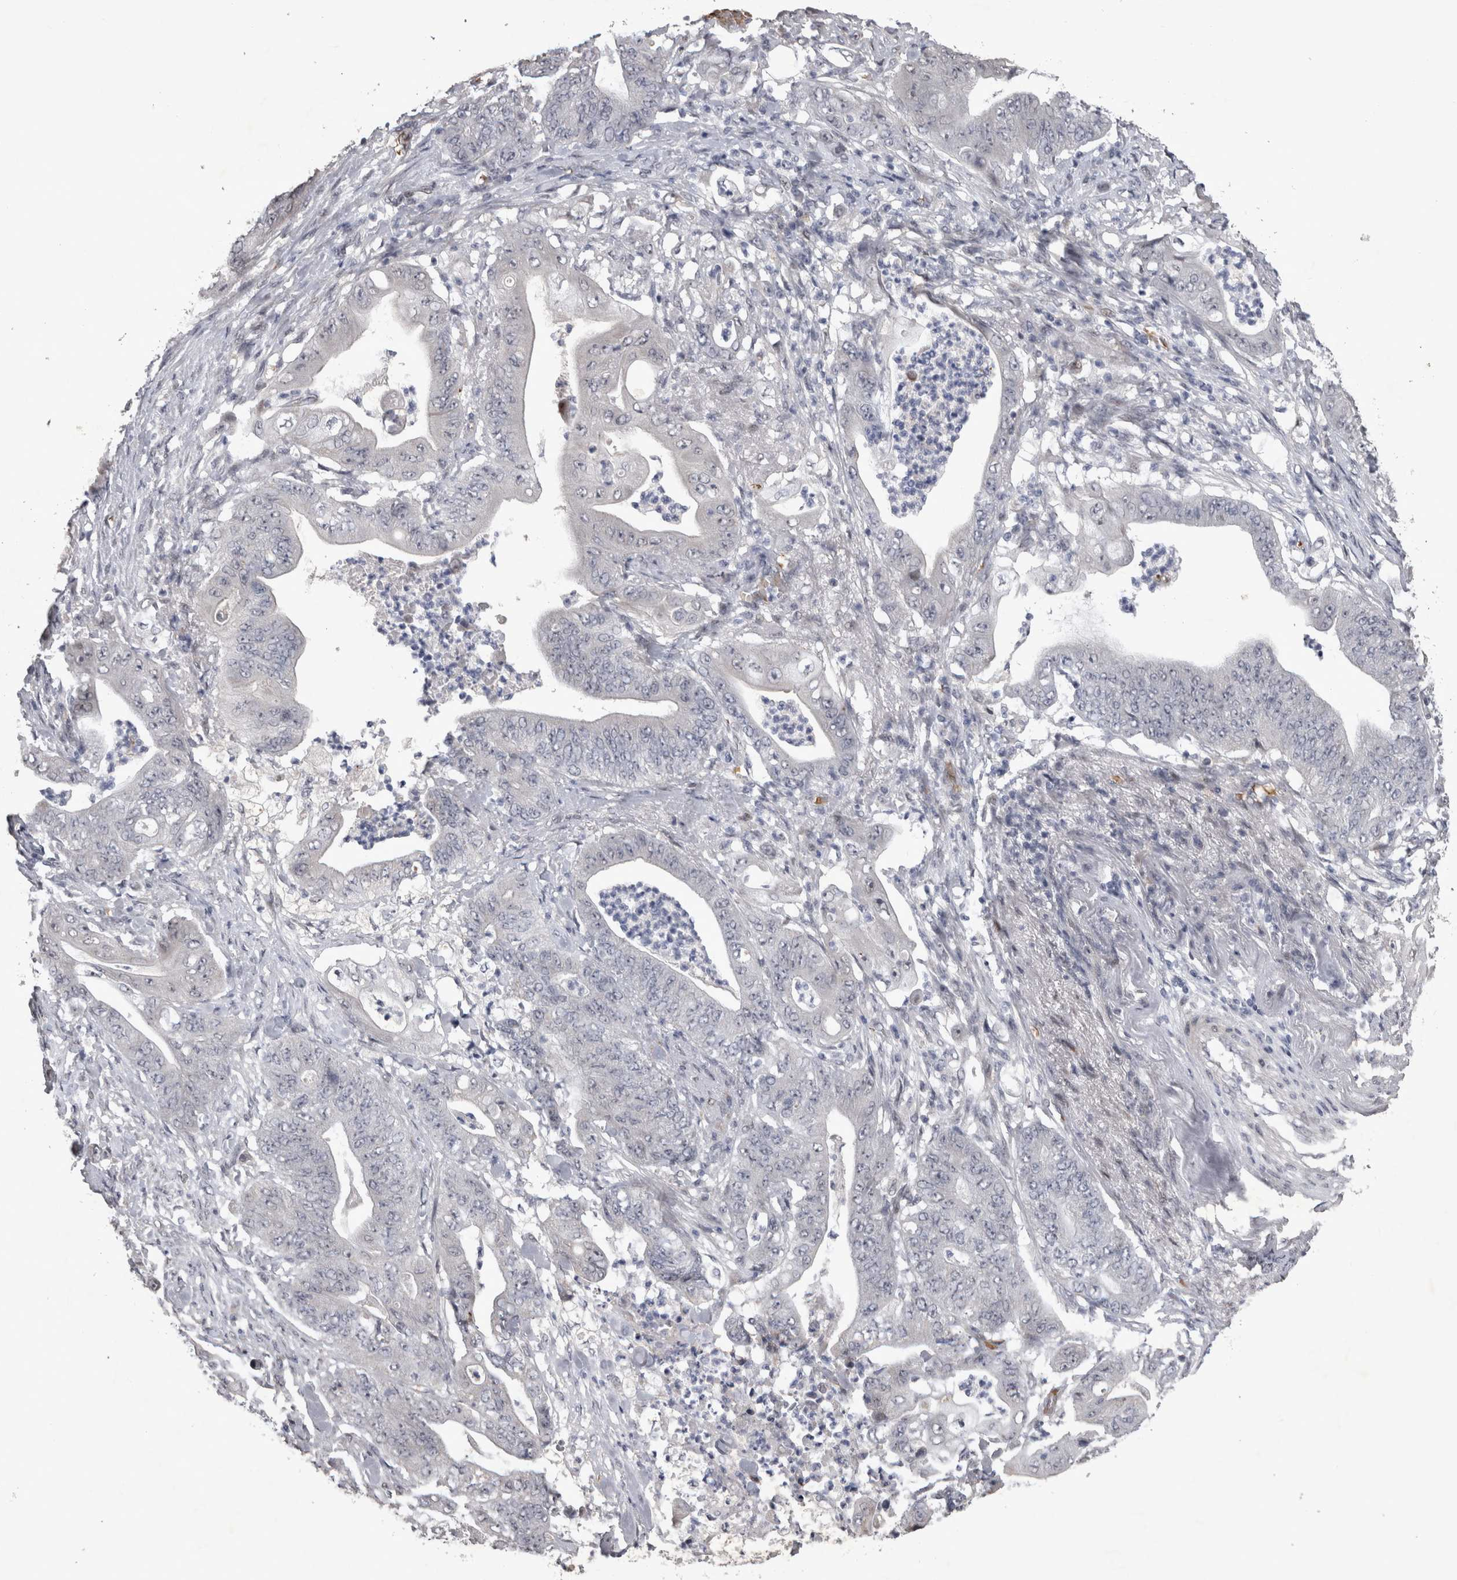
{"staining": {"intensity": "negative", "quantity": "none", "location": "none"}, "tissue": "stomach cancer", "cell_type": "Tumor cells", "image_type": "cancer", "snomed": [{"axis": "morphology", "description": "Adenocarcinoma, NOS"}, {"axis": "topography", "description": "Stomach"}], "caption": "An immunohistochemistry (IHC) image of adenocarcinoma (stomach) is shown. There is no staining in tumor cells of adenocarcinoma (stomach).", "gene": "IFI44", "patient": {"sex": "female", "age": 73}}